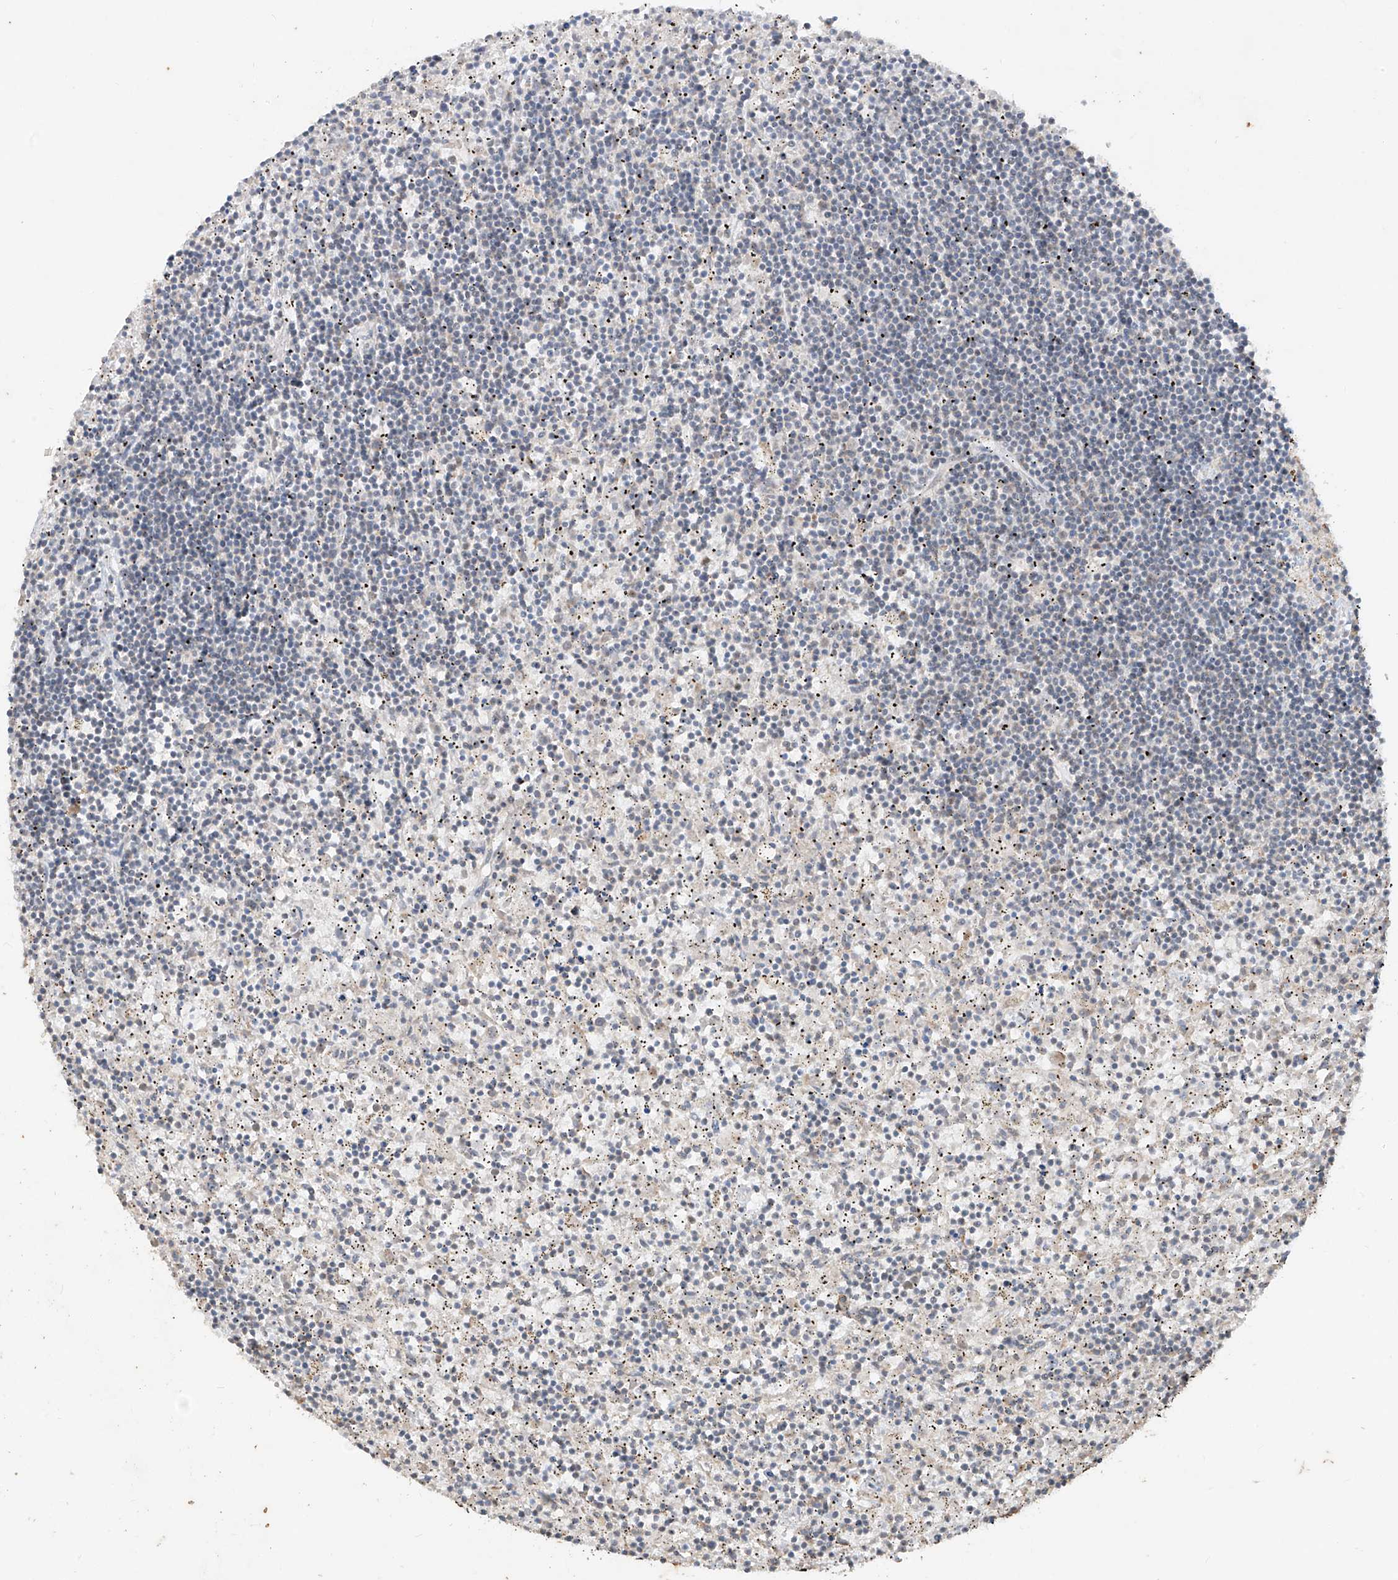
{"staining": {"intensity": "negative", "quantity": "none", "location": "none"}, "tissue": "lymphoma", "cell_type": "Tumor cells", "image_type": "cancer", "snomed": [{"axis": "morphology", "description": "Malignant lymphoma, non-Hodgkin's type, Low grade"}, {"axis": "topography", "description": "Spleen"}], "caption": "Tumor cells are negative for protein expression in human low-grade malignant lymphoma, non-Hodgkin's type.", "gene": "MTUS2", "patient": {"sex": "male", "age": 76}}